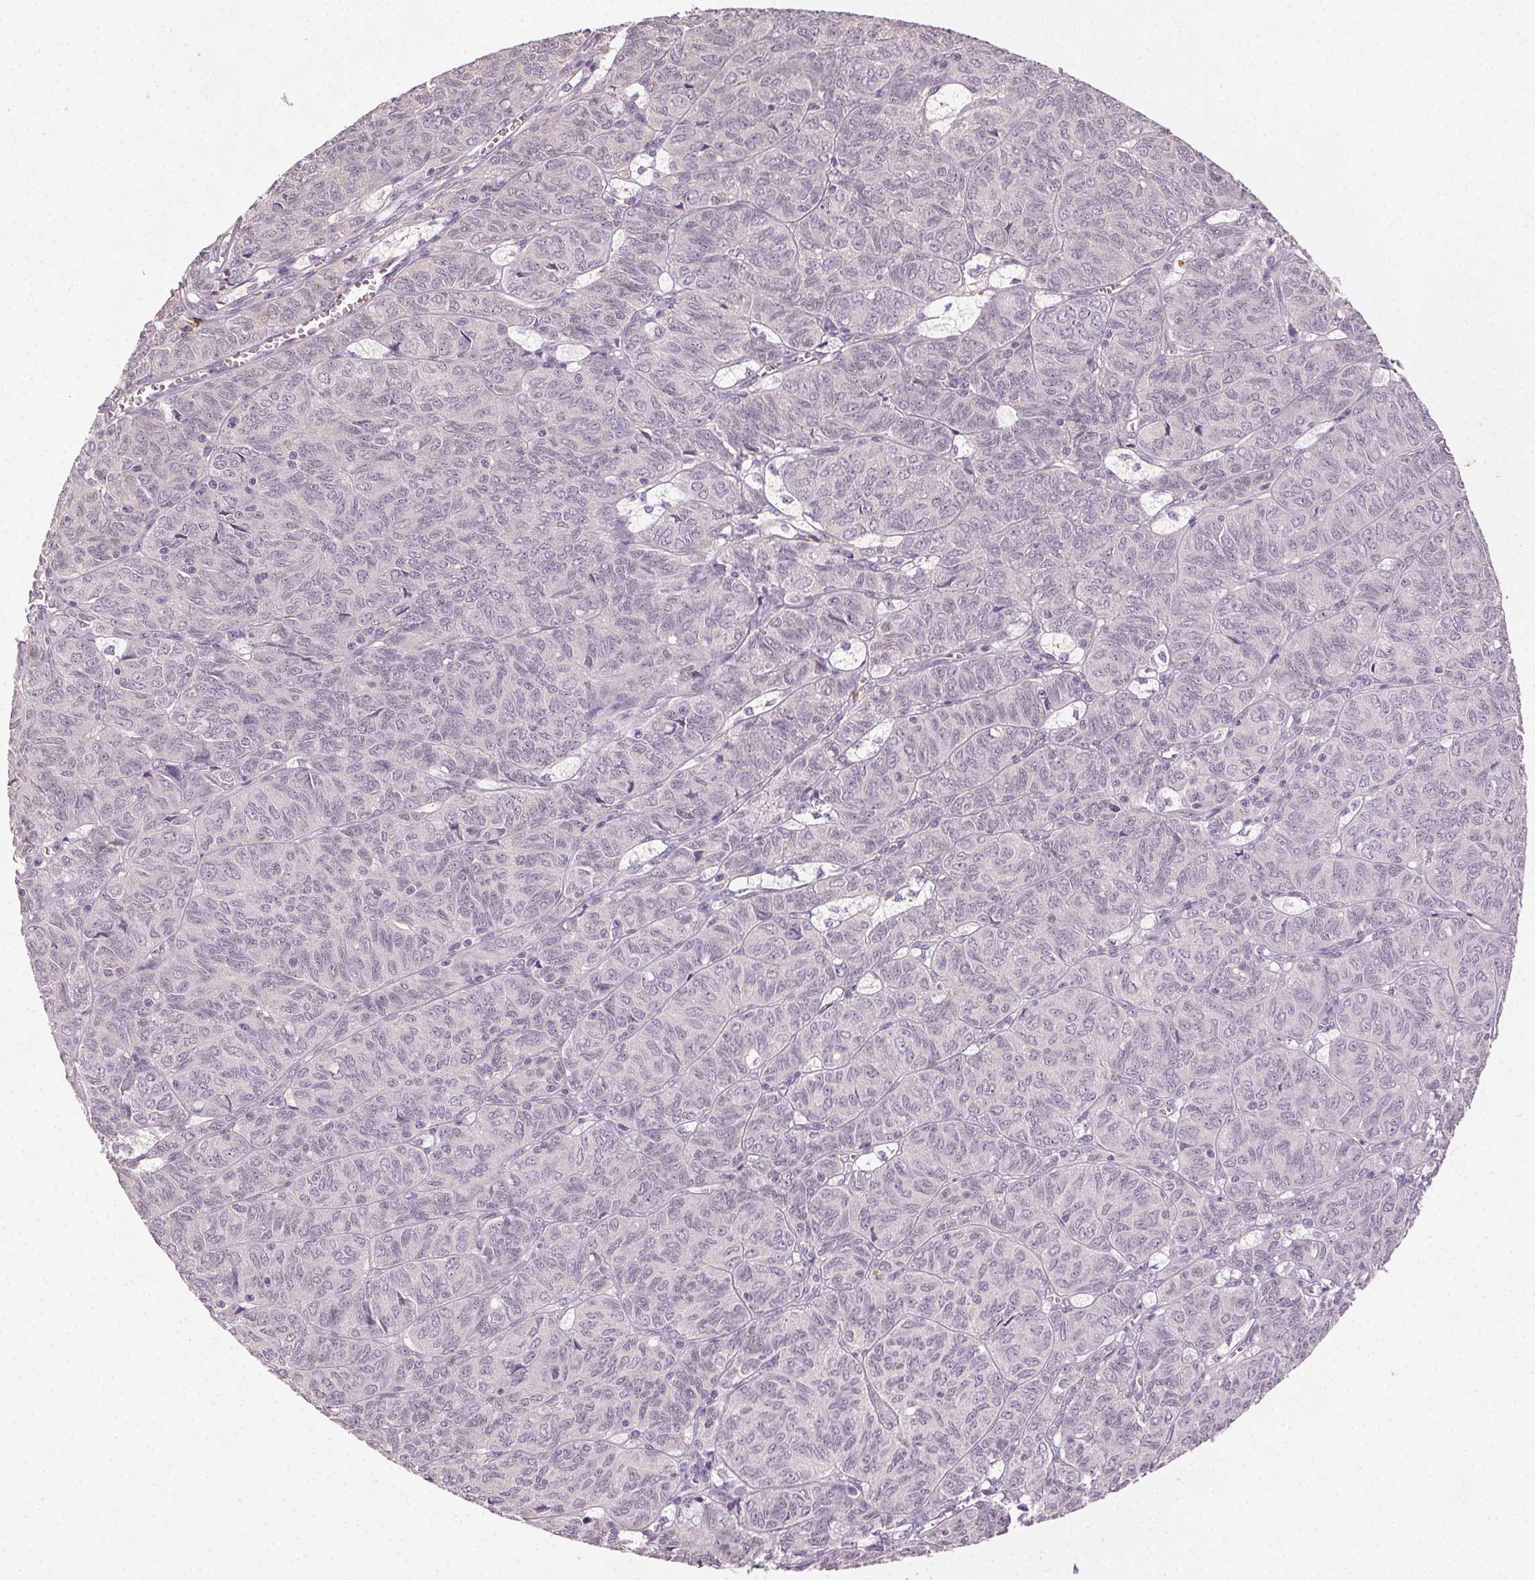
{"staining": {"intensity": "negative", "quantity": "none", "location": "none"}, "tissue": "ovarian cancer", "cell_type": "Tumor cells", "image_type": "cancer", "snomed": [{"axis": "morphology", "description": "Carcinoma, endometroid"}, {"axis": "topography", "description": "Ovary"}], "caption": "Tumor cells are negative for protein expression in human endometroid carcinoma (ovarian). (DAB (3,3'-diaminobenzidine) immunohistochemistry (IHC) visualized using brightfield microscopy, high magnification).", "gene": "CLTRN", "patient": {"sex": "female", "age": 80}}